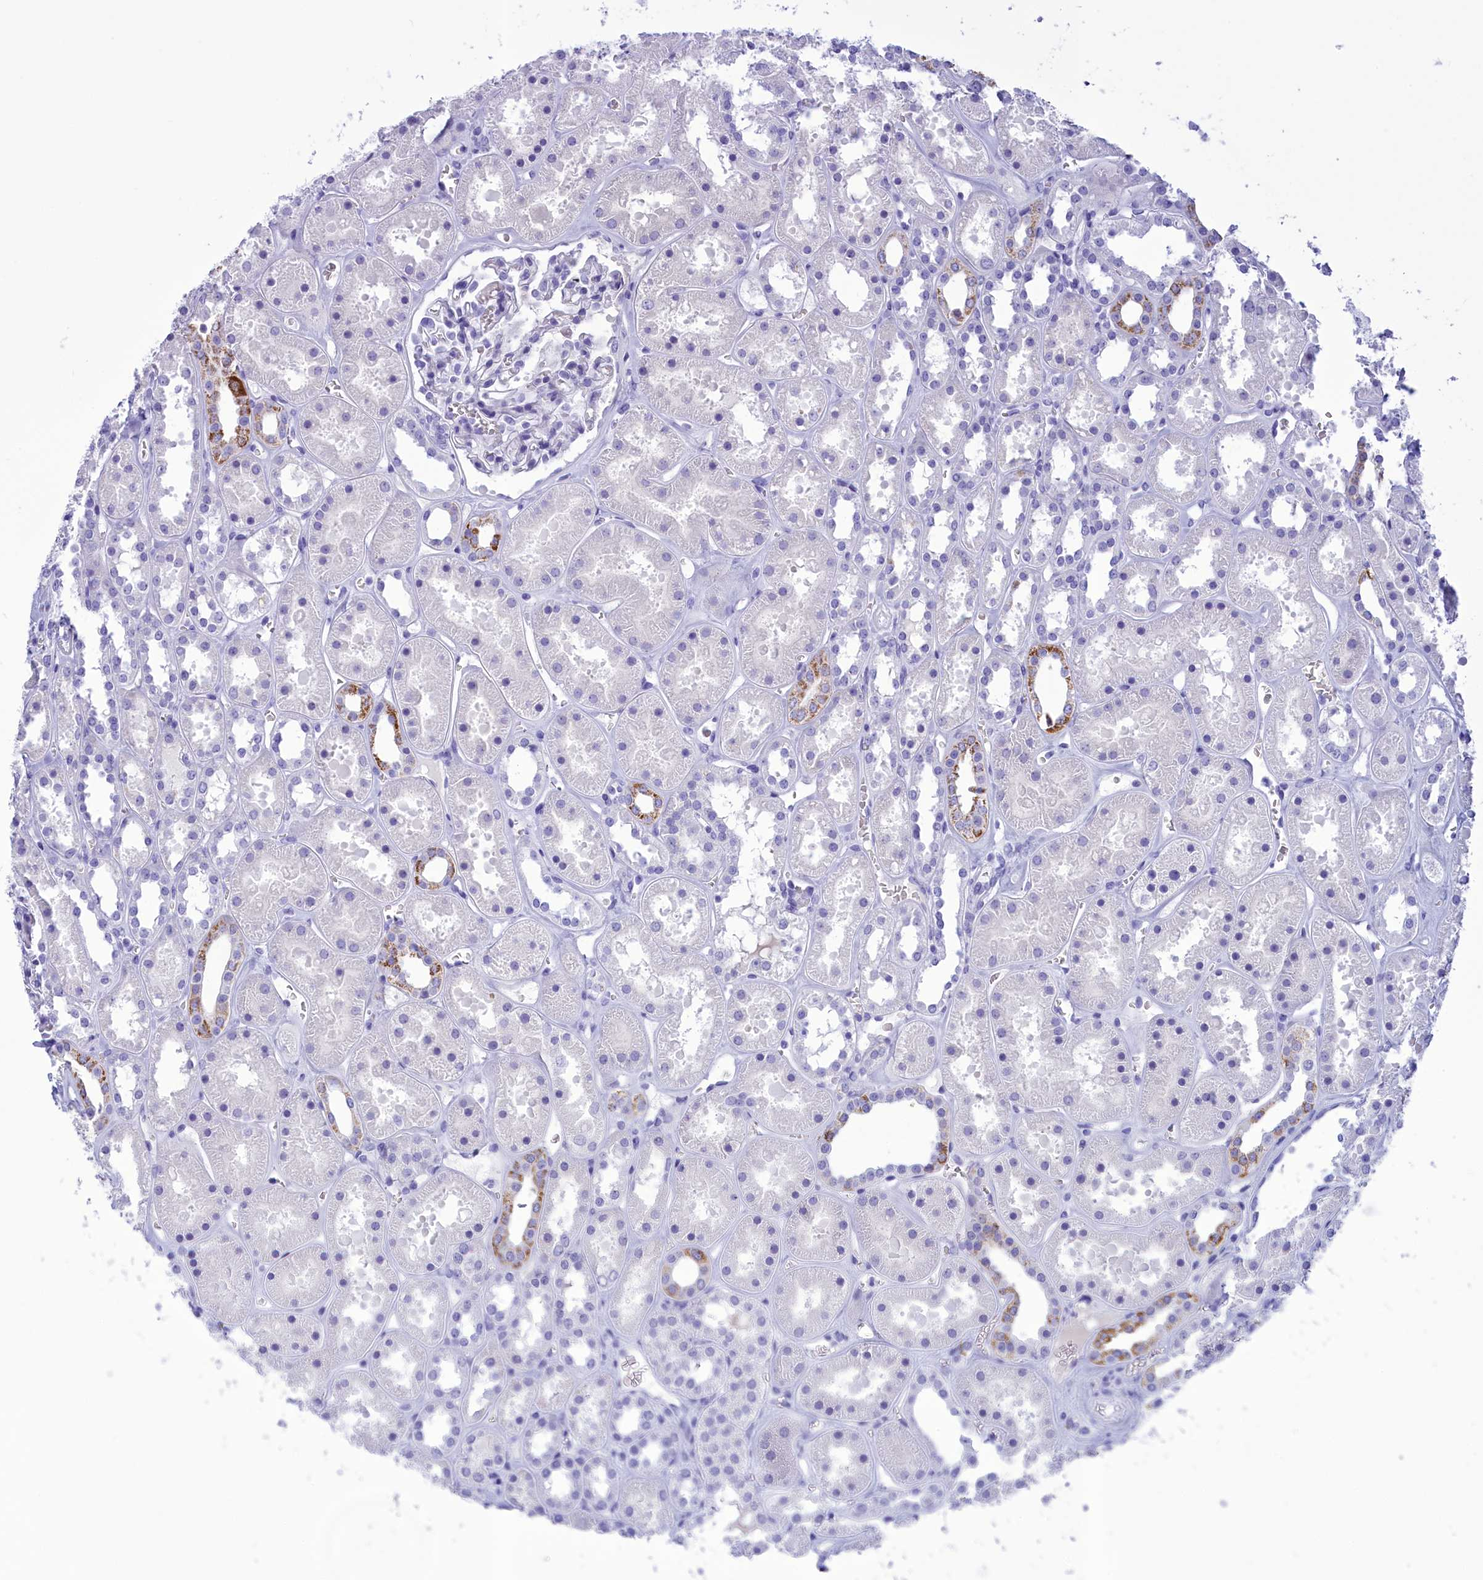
{"staining": {"intensity": "negative", "quantity": "none", "location": "none"}, "tissue": "kidney", "cell_type": "Cells in glomeruli", "image_type": "normal", "snomed": [{"axis": "morphology", "description": "Normal tissue, NOS"}, {"axis": "topography", "description": "Kidney"}], "caption": "Immunohistochemistry photomicrograph of unremarkable human kidney stained for a protein (brown), which demonstrates no staining in cells in glomeruli. (DAB (3,3'-diaminobenzidine) immunohistochemistry (IHC), high magnification).", "gene": "BRI3", "patient": {"sex": "female", "age": 41}}